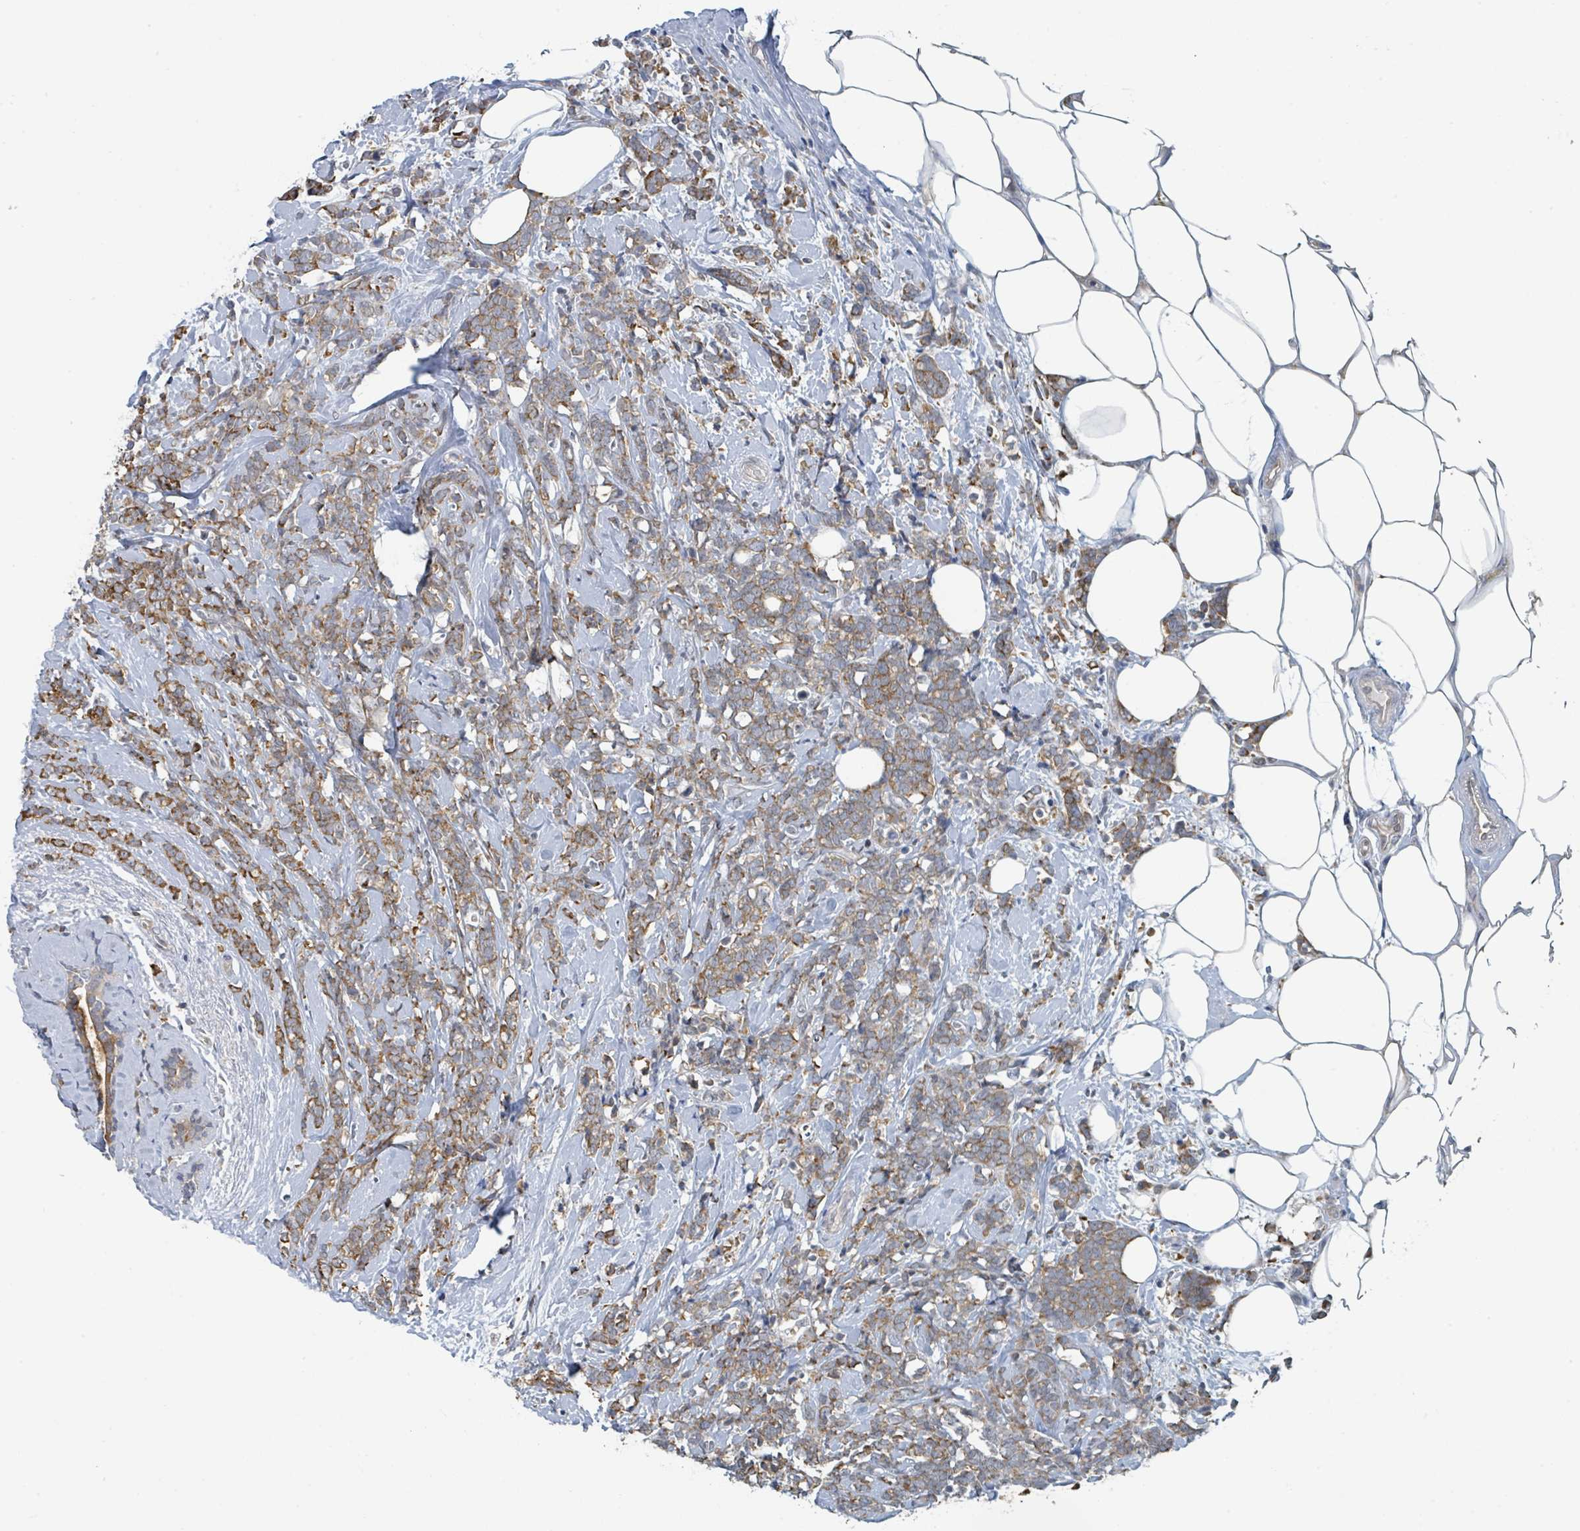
{"staining": {"intensity": "moderate", "quantity": ">75%", "location": "cytoplasmic/membranous"}, "tissue": "breast cancer", "cell_type": "Tumor cells", "image_type": "cancer", "snomed": [{"axis": "morphology", "description": "Lobular carcinoma"}, {"axis": "topography", "description": "Breast"}], "caption": "Breast cancer (lobular carcinoma) tissue reveals moderate cytoplasmic/membranous staining in about >75% of tumor cells, visualized by immunohistochemistry.", "gene": "ANKRD55", "patient": {"sex": "female", "age": 58}}